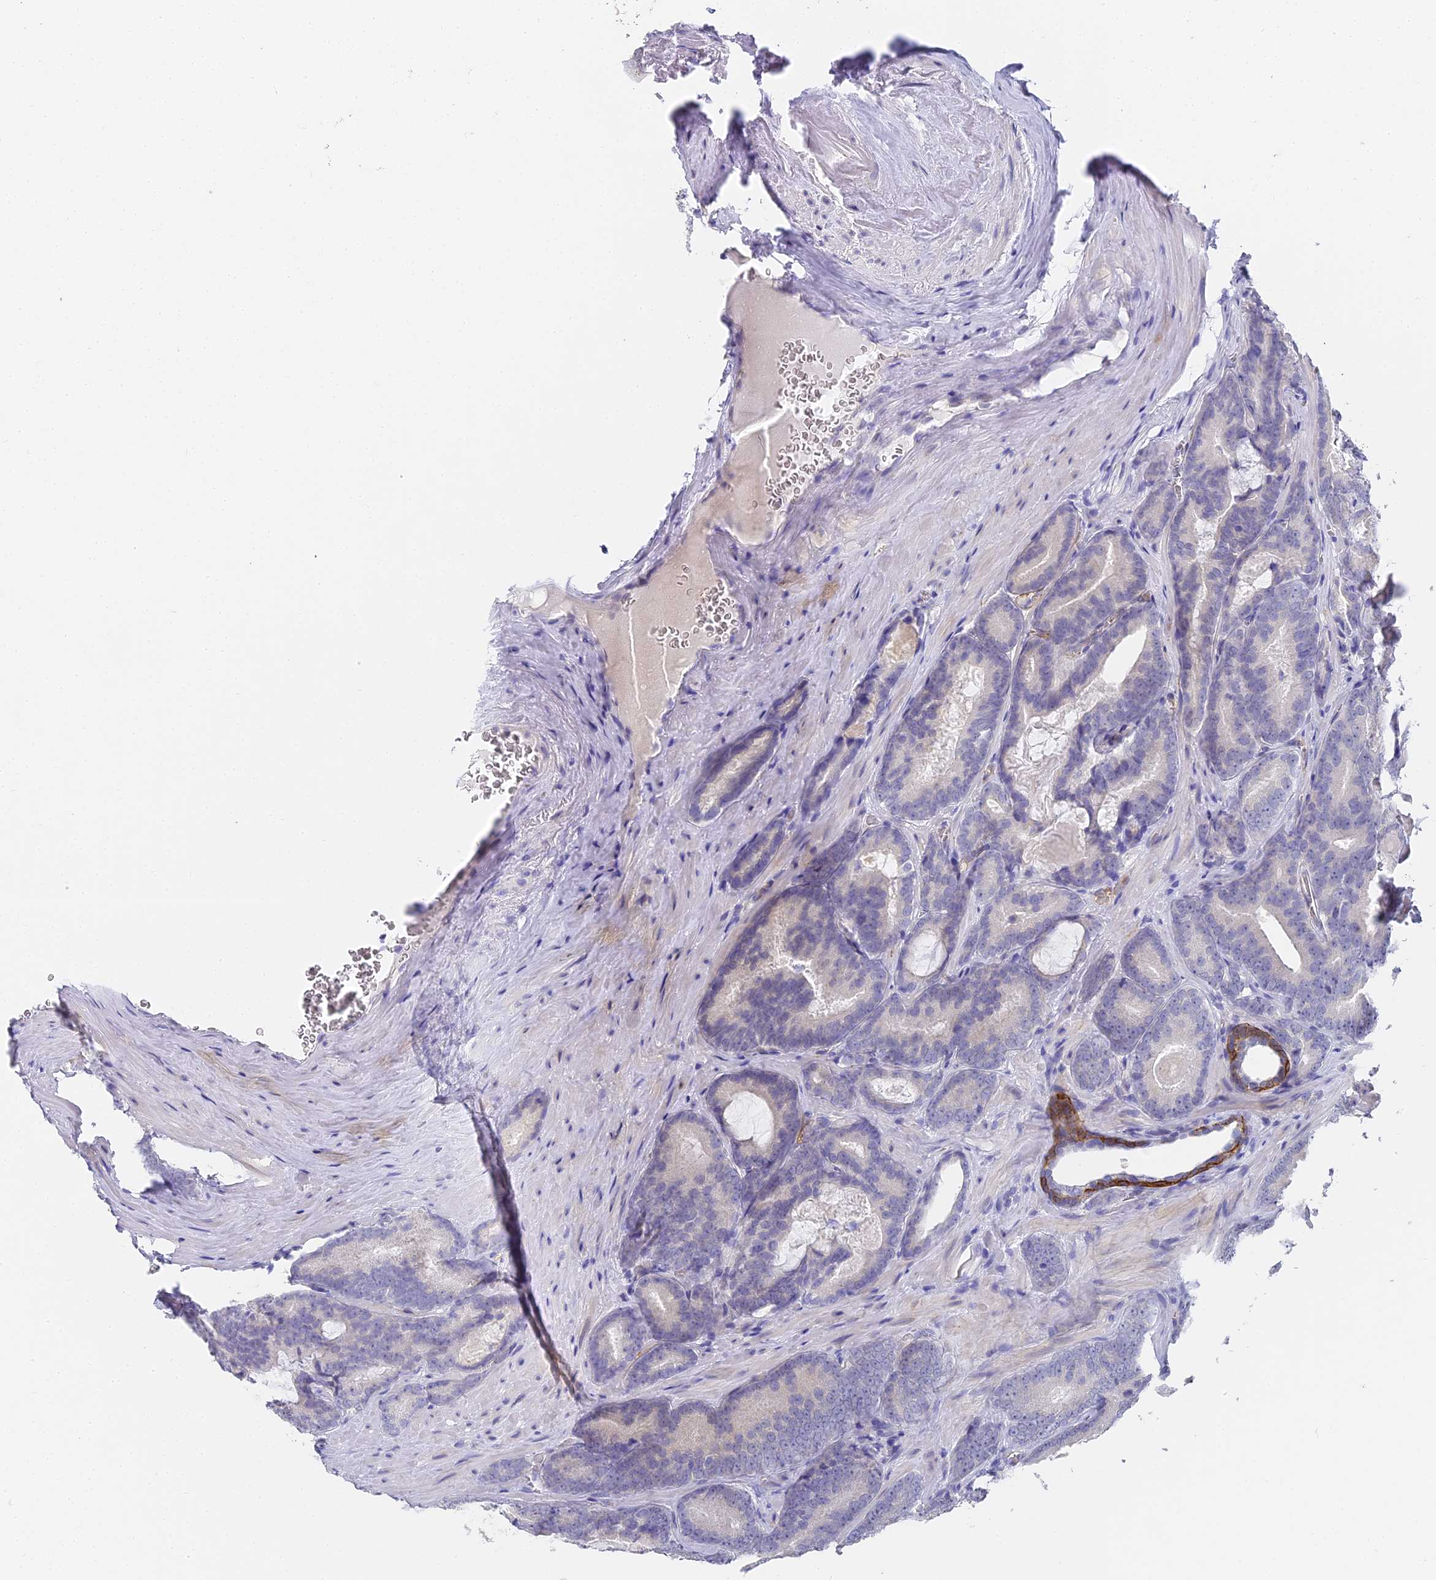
{"staining": {"intensity": "negative", "quantity": "none", "location": "none"}, "tissue": "prostate cancer", "cell_type": "Tumor cells", "image_type": "cancer", "snomed": [{"axis": "morphology", "description": "Adenocarcinoma, High grade"}, {"axis": "topography", "description": "Prostate"}], "caption": "IHC of high-grade adenocarcinoma (prostate) shows no staining in tumor cells.", "gene": "GJA1", "patient": {"sex": "male", "age": 66}}